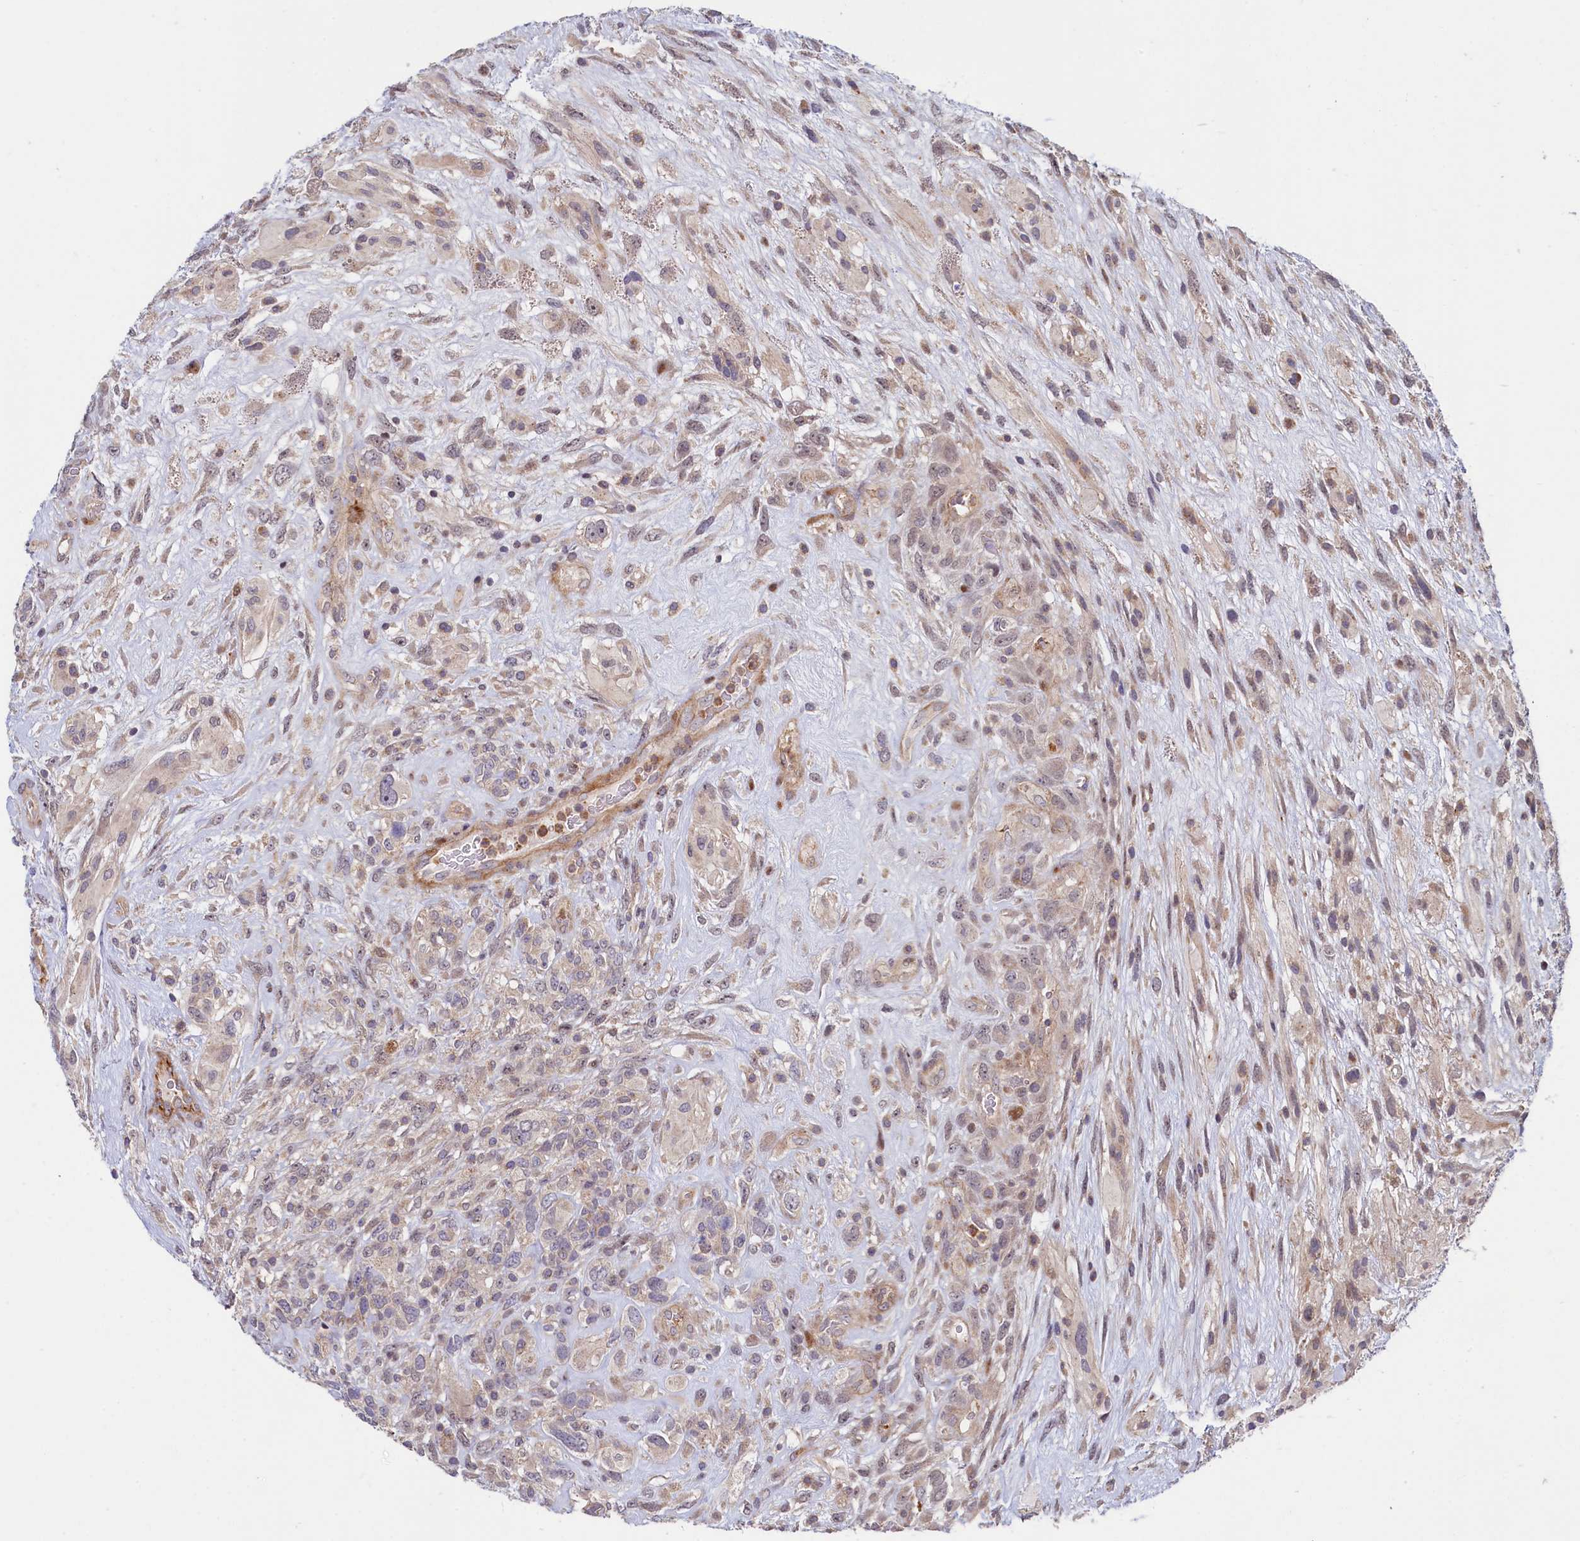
{"staining": {"intensity": "weak", "quantity": "25%-75%", "location": "cytoplasmic/membranous"}, "tissue": "glioma", "cell_type": "Tumor cells", "image_type": "cancer", "snomed": [{"axis": "morphology", "description": "Glioma, malignant, High grade"}, {"axis": "topography", "description": "Brain"}], "caption": "Immunohistochemistry of human glioma reveals low levels of weak cytoplasmic/membranous positivity in approximately 25%-75% of tumor cells.", "gene": "PIK3C3", "patient": {"sex": "male", "age": 61}}